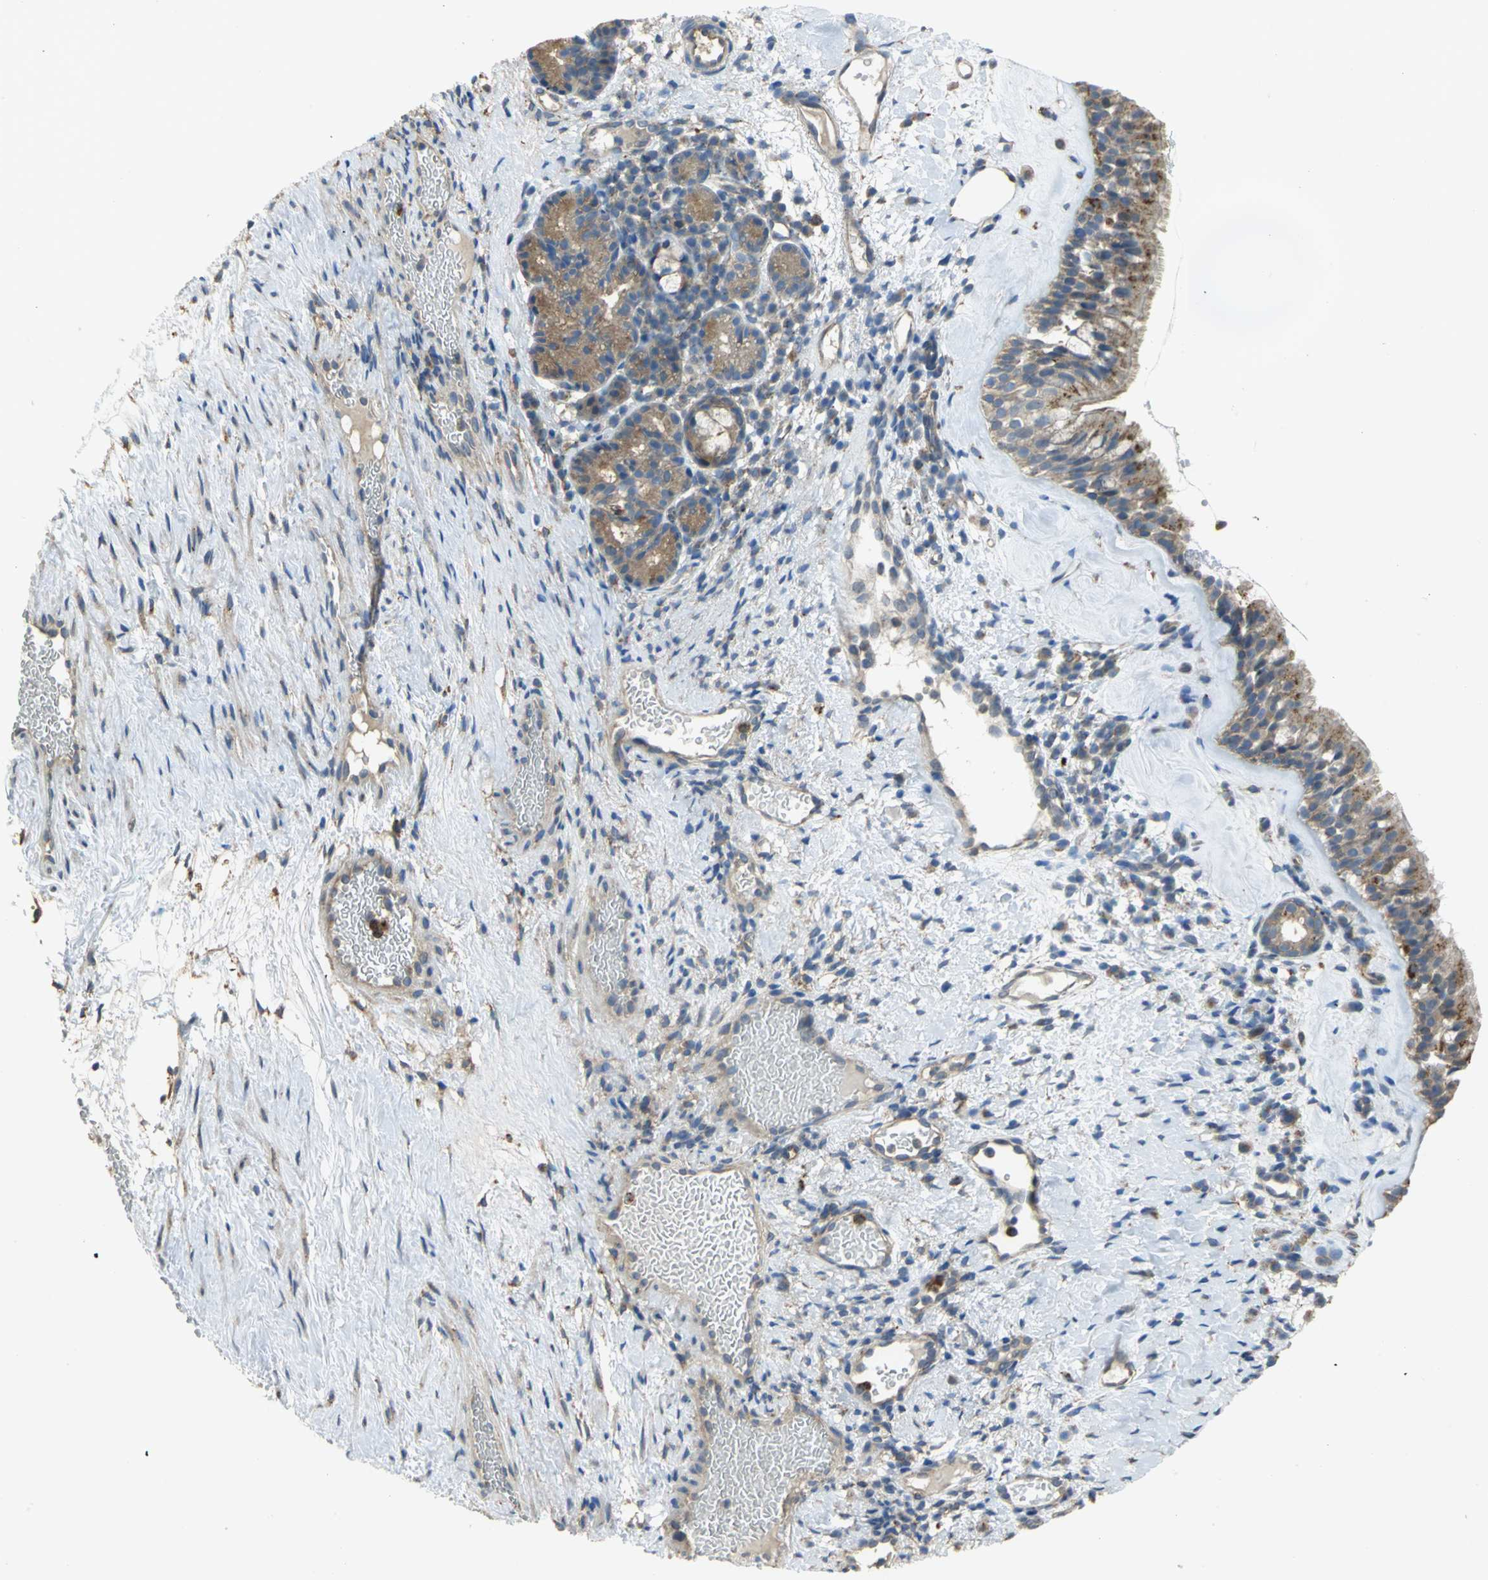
{"staining": {"intensity": "weak", "quantity": "25%-75%", "location": "cytoplasmic/membranous,nuclear"}, "tissue": "nasopharynx", "cell_type": "Respiratory epithelial cells", "image_type": "normal", "snomed": [{"axis": "morphology", "description": "Normal tissue, NOS"}, {"axis": "morphology", "description": "Inflammation, NOS"}, {"axis": "topography", "description": "Nasopharynx"}], "caption": "Immunohistochemical staining of normal nasopharynx shows 25%-75% levels of weak cytoplasmic/membranous,nuclear protein expression in about 25%-75% of respiratory epithelial cells. (DAB = brown stain, brightfield microscopy at high magnification).", "gene": "DIAPH2", "patient": {"sex": "female", "age": 55}}